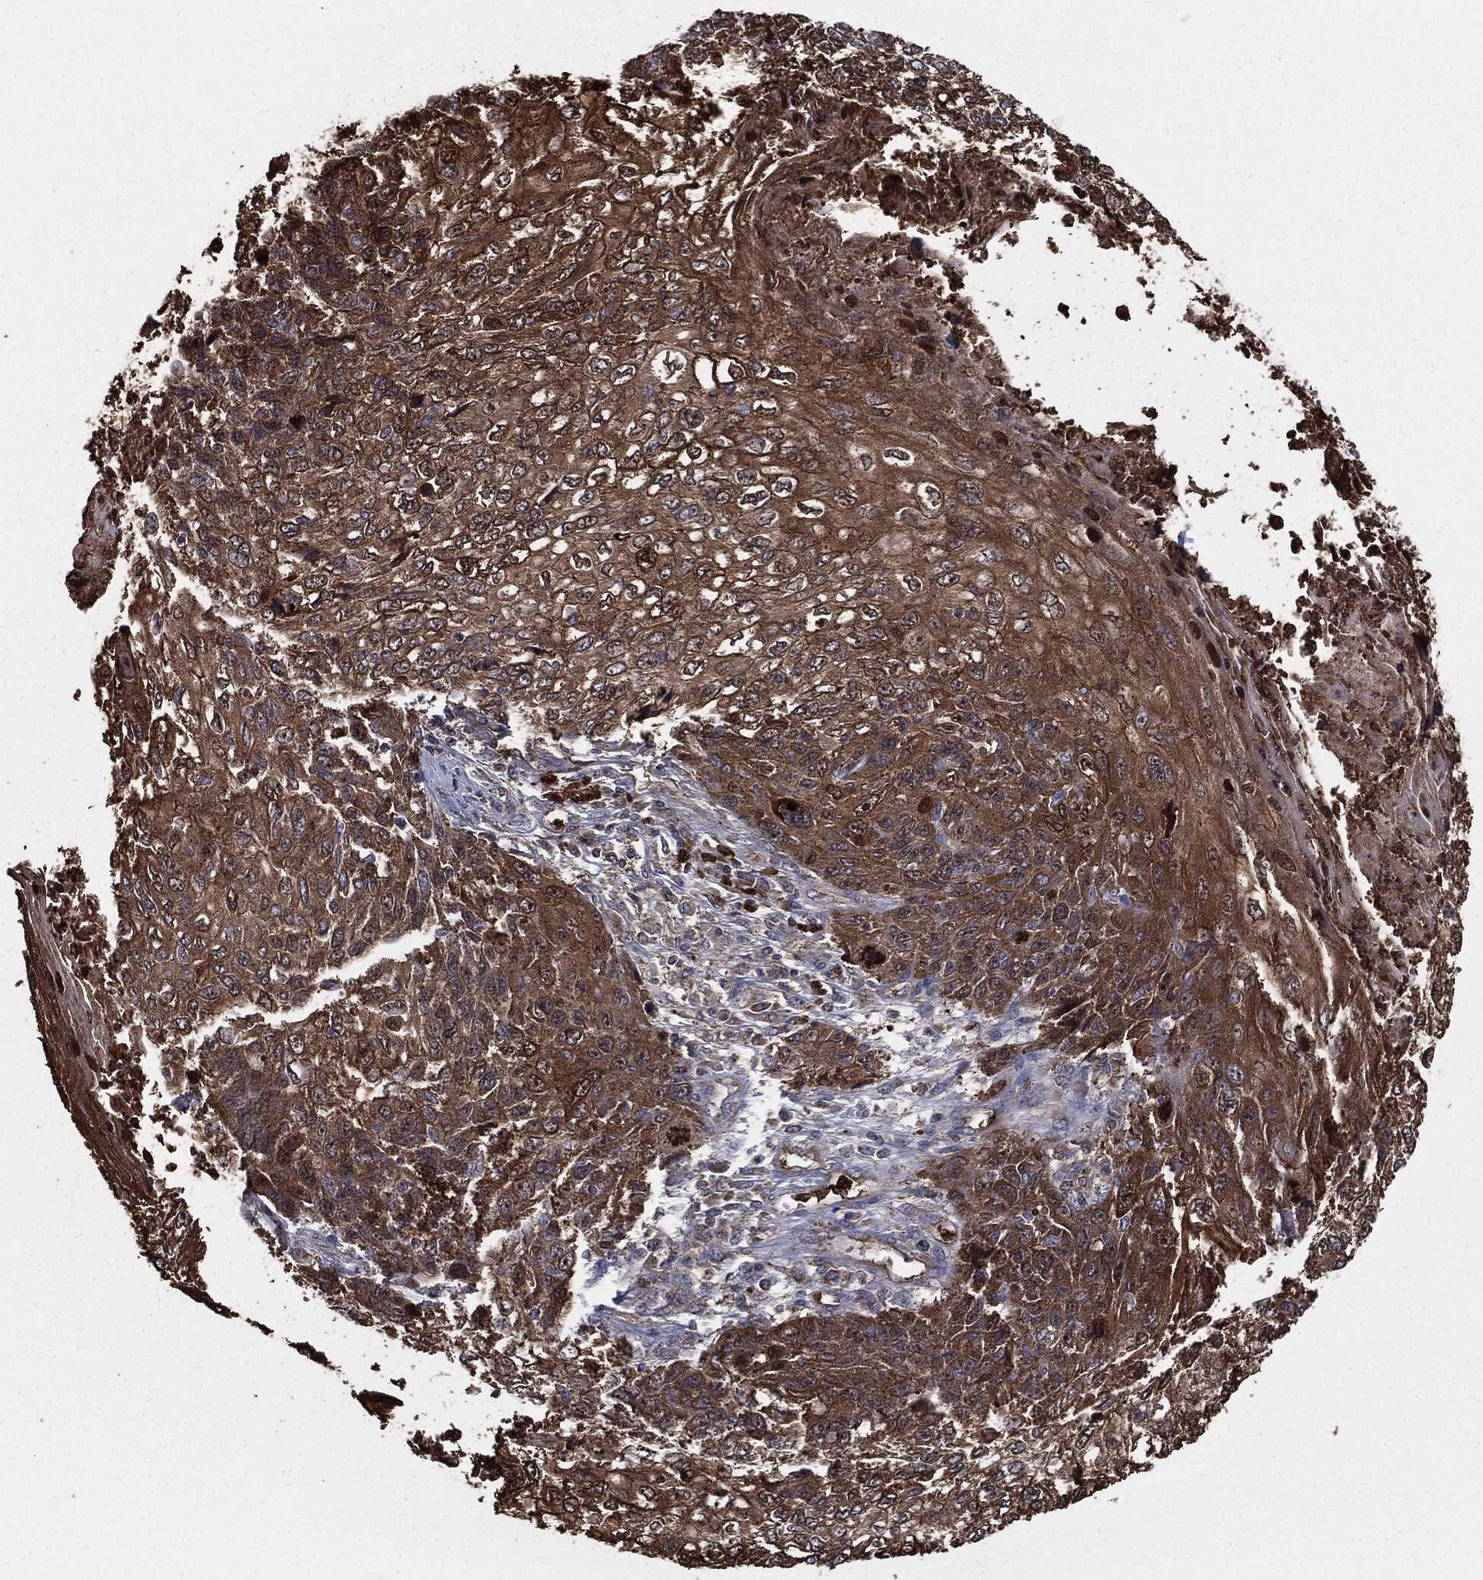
{"staining": {"intensity": "strong", "quantity": "25%-75%", "location": "cytoplasmic/membranous"}, "tissue": "skin cancer", "cell_type": "Tumor cells", "image_type": "cancer", "snomed": [{"axis": "morphology", "description": "Squamous cell carcinoma, NOS"}, {"axis": "topography", "description": "Skin"}], "caption": "A high amount of strong cytoplasmic/membranous expression is appreciated in approximately 25%-75% of tumor cells in skin cancer (squamous cell carcinoma) tissue.", "gene": "PDCD6IP", "patient": {"sex": "male", "age": 92}}